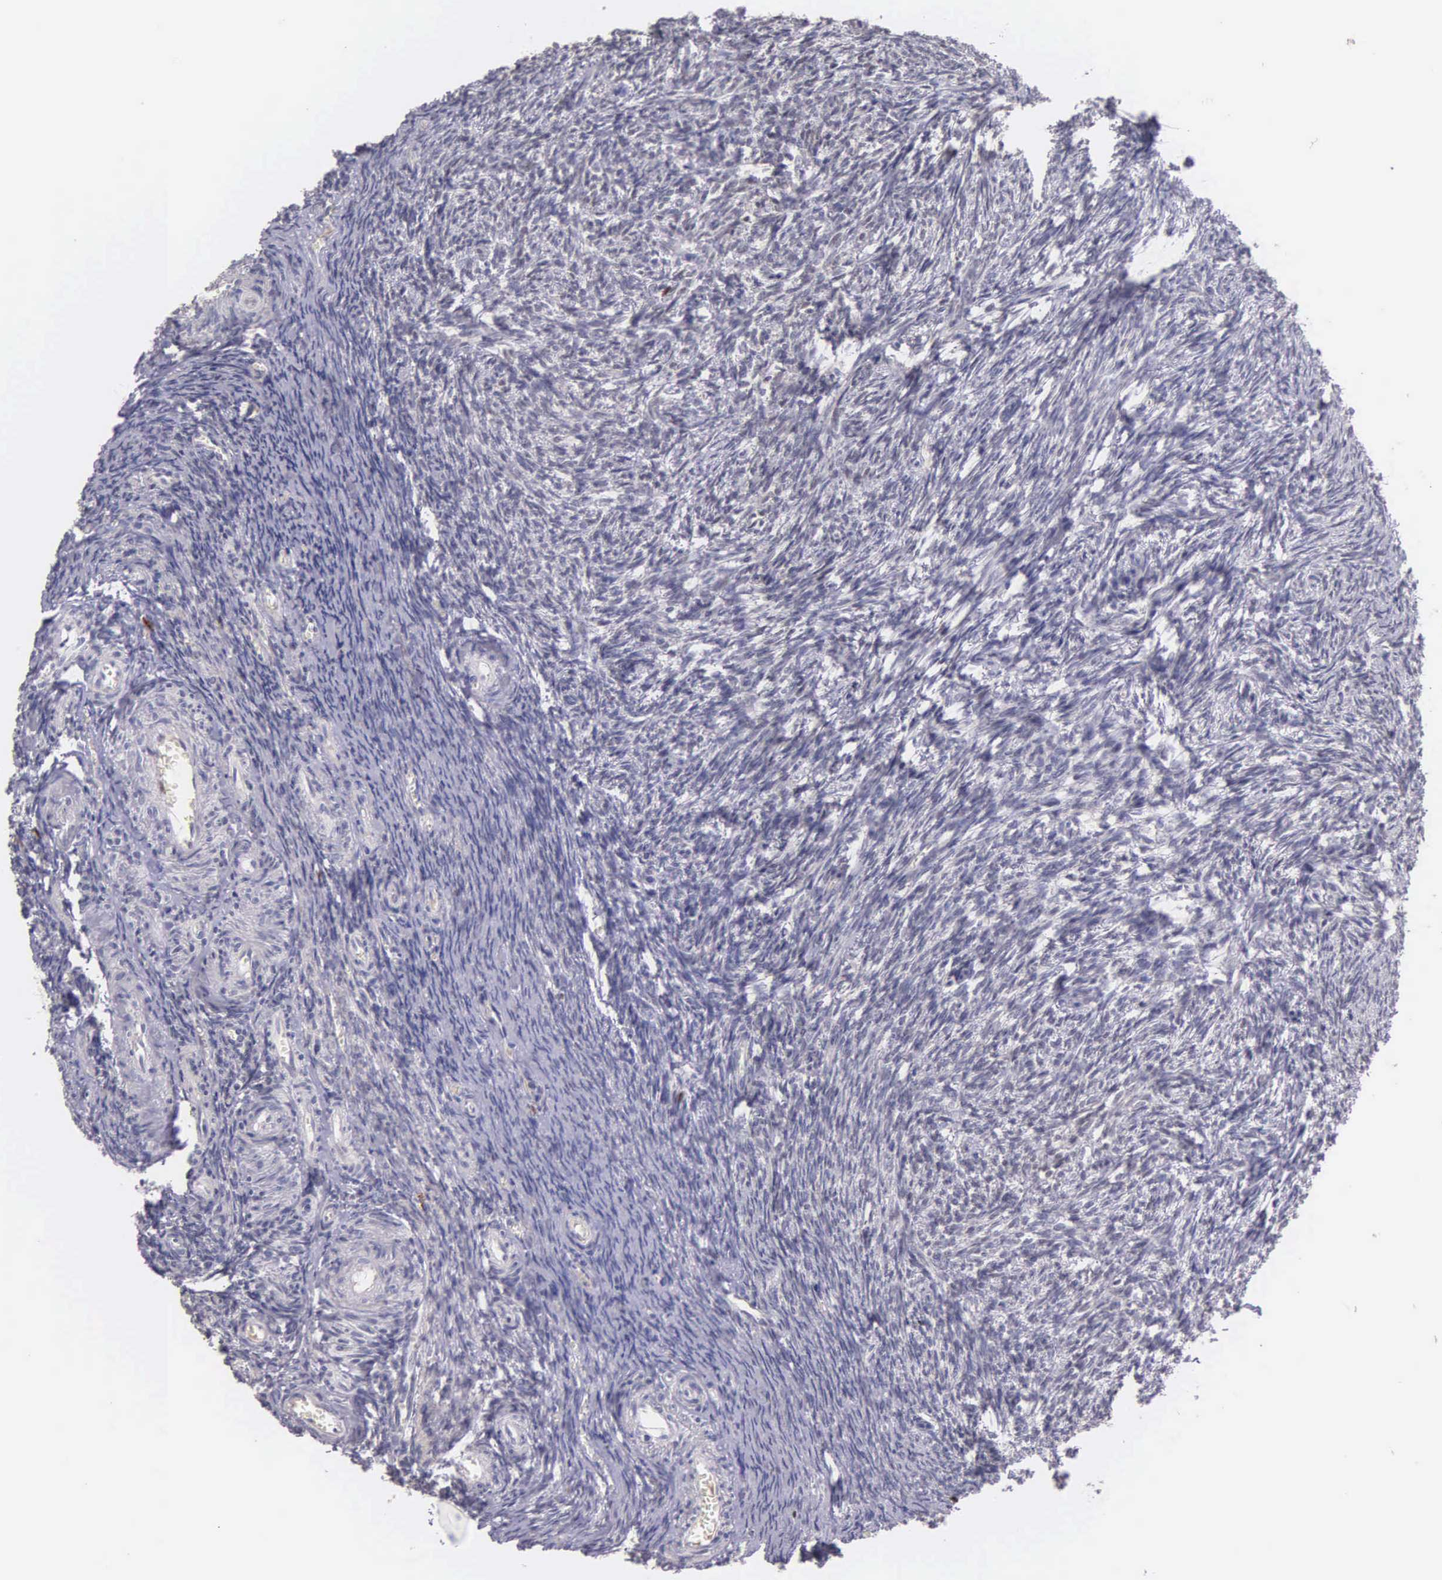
{"staining": {"intensity": "negative", "quantity": "none", "location": "none"}, "tissue": "ovary", "cell_type": "Follicle cells", "image_type": "normal", "snomed": [{"axis": "morphology", "description": "Normal tissue, NOS"}, {"axis": "topography", "description": "Ovary"}], "caption": "This histopathology image is of unremarkable ovary stained with immunohistochemistry to label a protein in brown with the nuclei are counter-stained blue. There is no staining in follicle cells. (Stains: DAB (3,3'-diaminobenzidine) immunohistochemistry with hematoxylin counter stain, Microscopy: brightfield microscopy at high magnification).", "gene": "MCM5", "patient": {"sex": "female", "age": 54}}